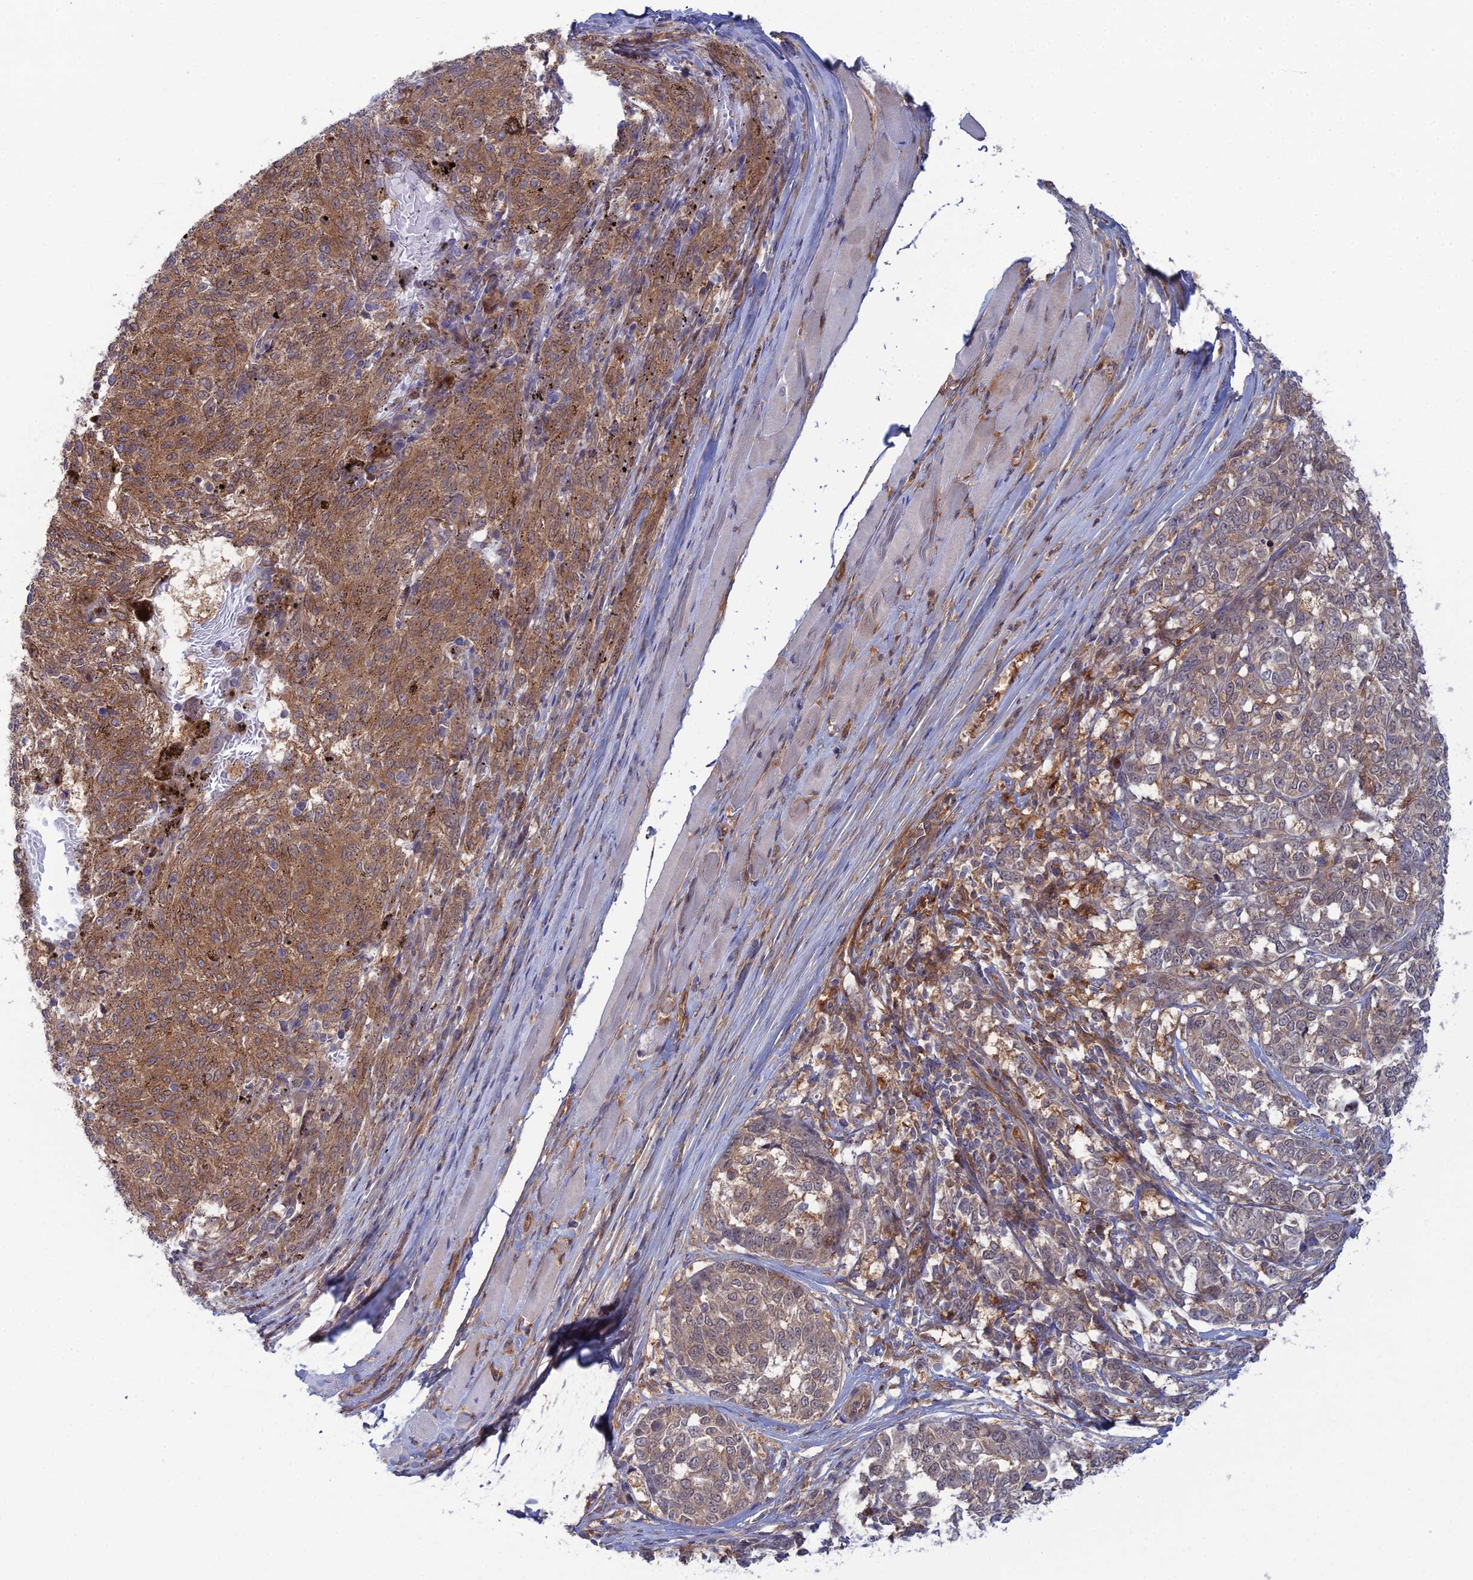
{"staining": {"intensity": "moderate", "quantity": "25%-75%", "location": "cytoplasmic/membranous"}, "tissue": "melanoma", "cell_type": "Tumor cells", "image_type": "cancer", "snomed": [{"axis": "morphology", "description": "Malignant melanoma, NOS"}, {"axis": "topography", "description": "Skin"}], "caption": "Melanoma stained with immunohistochemistry (IHC) shows moderate cytoplasmic/membranous expression in about 25%-75% of tumor cells. Using DAB (3,3'-diaminobenzidine) (brown) and hematoxylin (blue) stains, captured at high magnification using brightfield microscopy.", "gene": "ABHD1", "patient": {"sex": "female", "age": 72}}